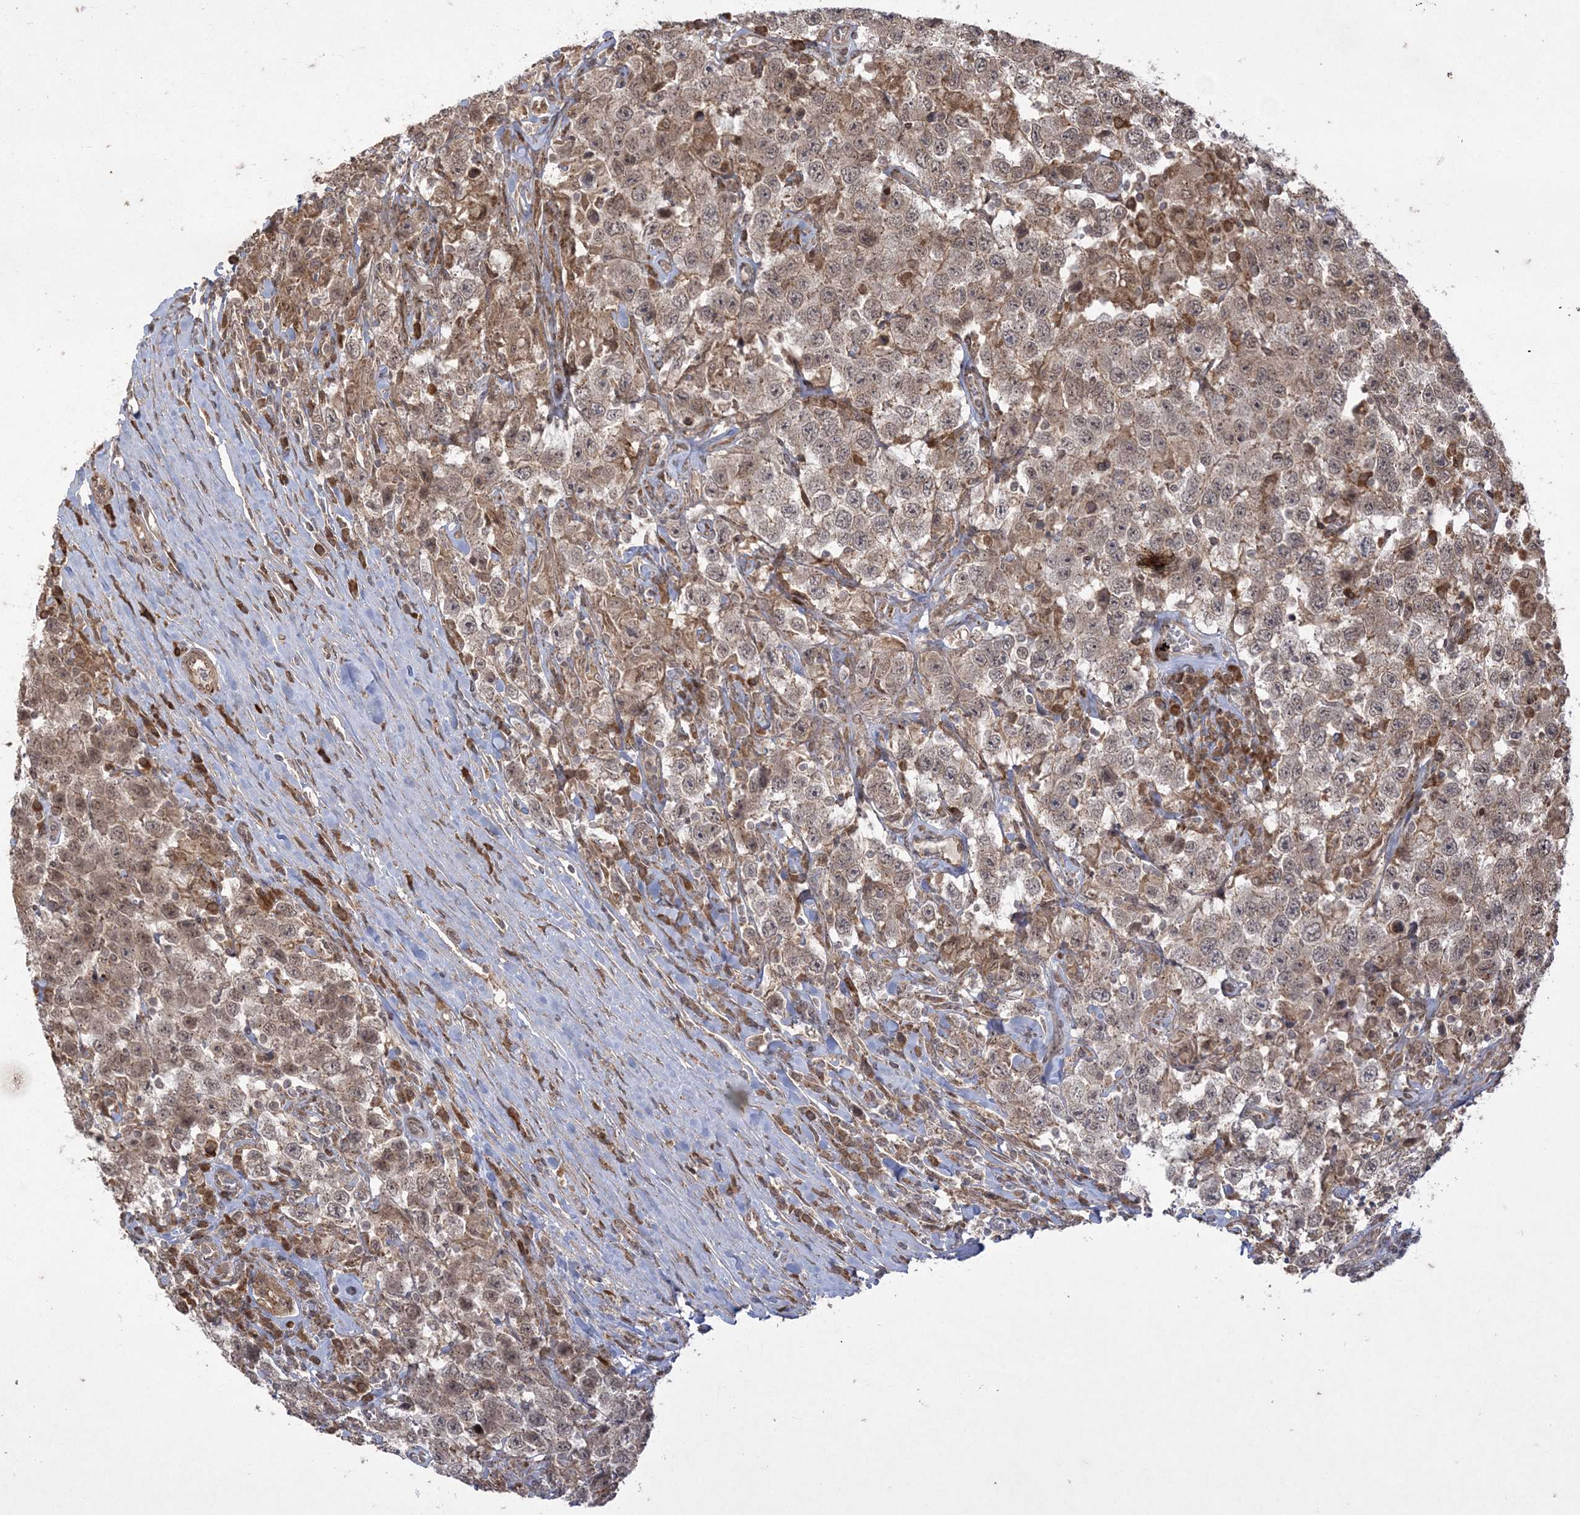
{"staining": {"intensity": "weak", "quantity": ">75%", "location": "cytoplasmic/membranous,nuclear"}, "tissue": "testis cancer", "cell_type": "Tumor cells", "image_type": "cancer", "snomed": [{"axis": "morphology", "description": "Seminoma, NOS"}, {"axis": "topography", "description": "Testis"}], "caption": "Weak cytoplasmic/membranous and nuclear protein expression is present in approximately >75% of tumor cells in testis cancer (seminoma).", "gene": "RRAS", "patient": {"sex": "male", "age": 41}}